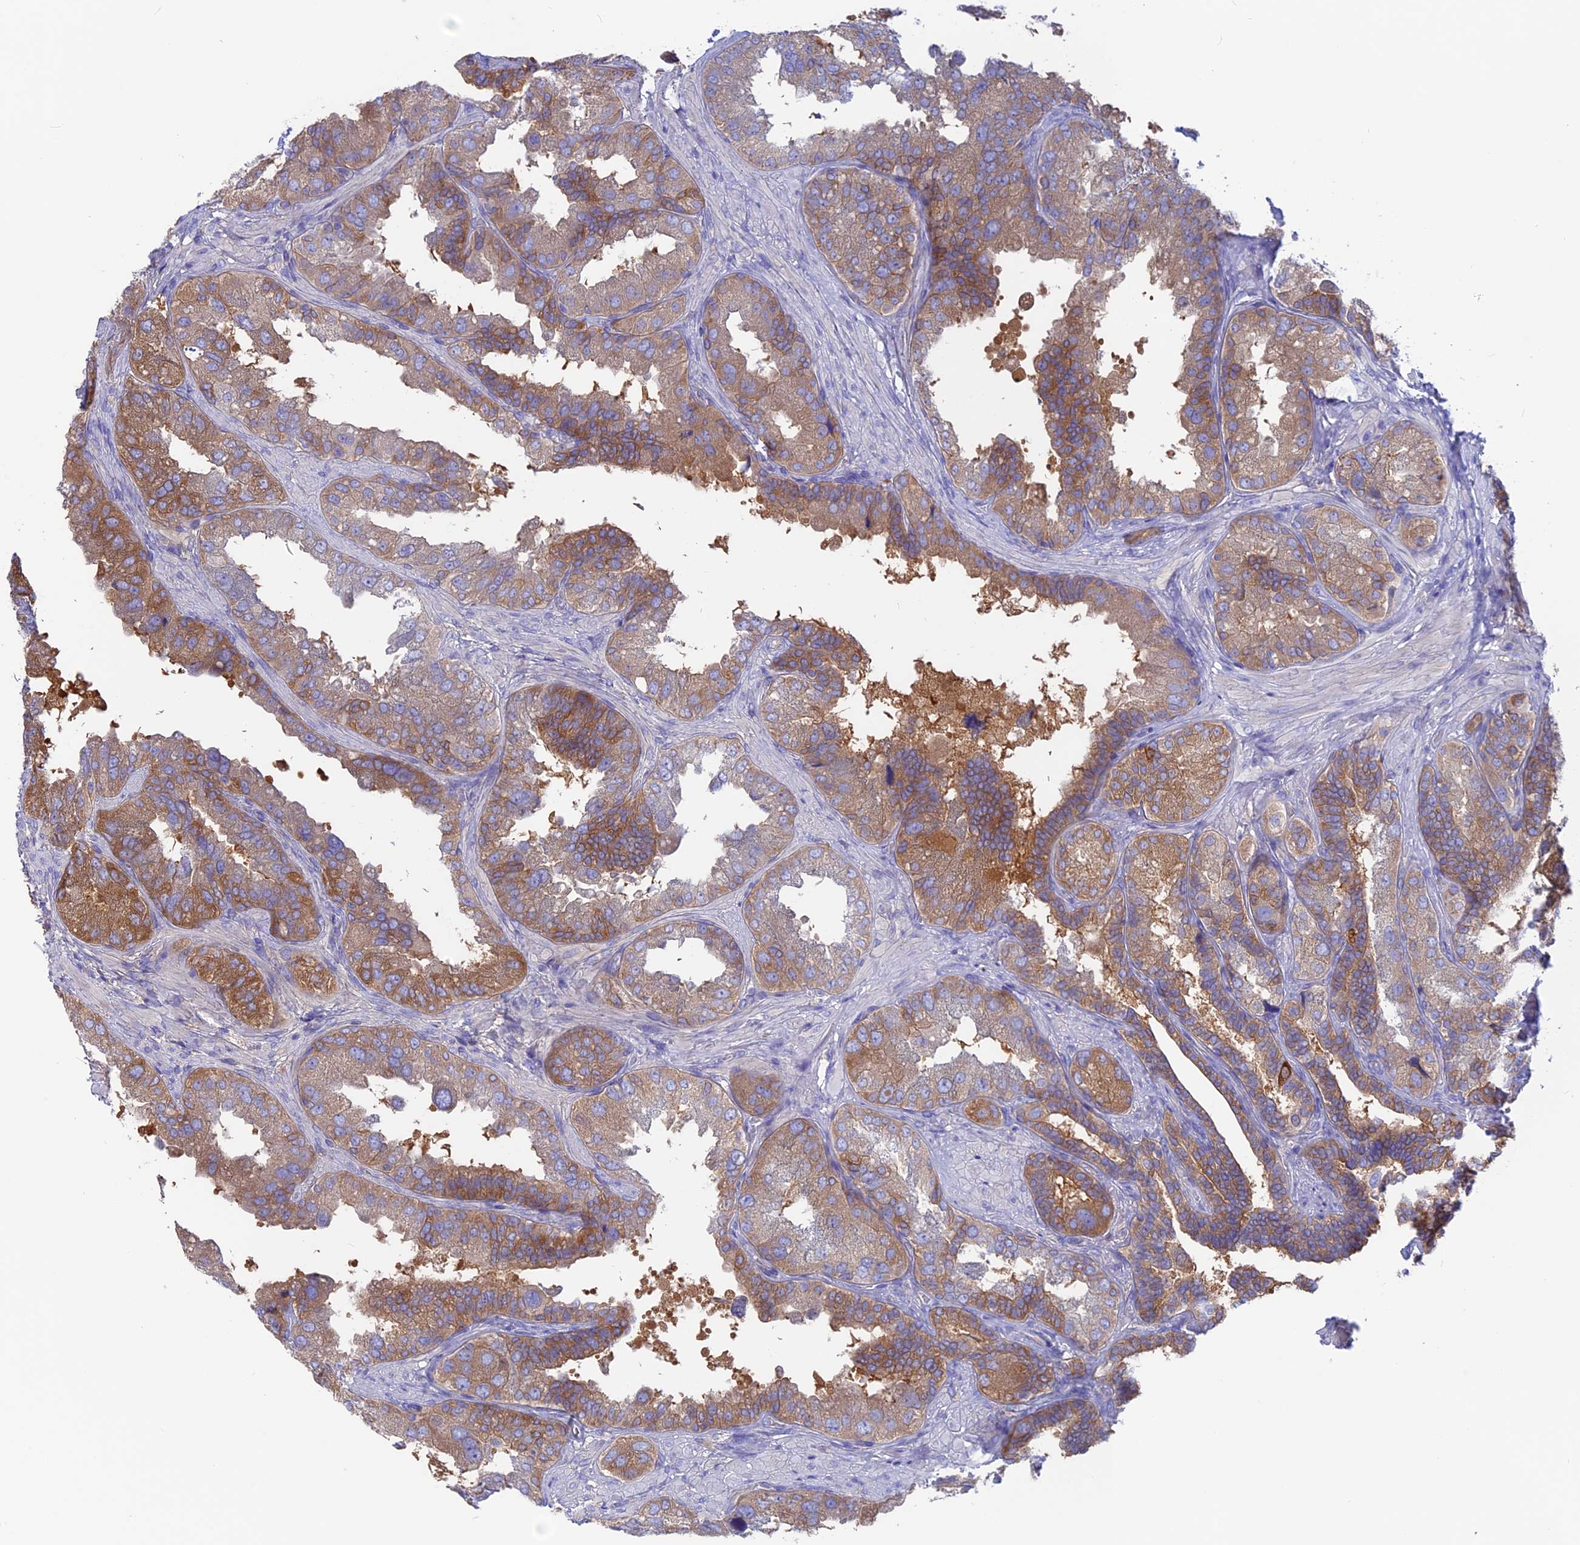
{"staining": {"intensity": "moderate", "quantity": ">75%", "location": "cytoplasmic/membranous"}, "tissue": "seminal vesicle", "cell_type": "Glandular cells", "image_type": "normal", "snomed": [{"axis": "morphology", "description": "Normal tissue, NOS"}, {"axis": "topography", "description": "Seminal veicle"}, {"axis": "topography", "description": "Peripheral nerve tissue"}], "caption": "Moderate cytoplasmic/membranous staining for a protein is identified in approximately >75% of glandular cells of benign seminal vesicle using immunohistochemistry (IHC).", "gene": "LZTFL1", "patient": {"sex": "male", "age": 63}}